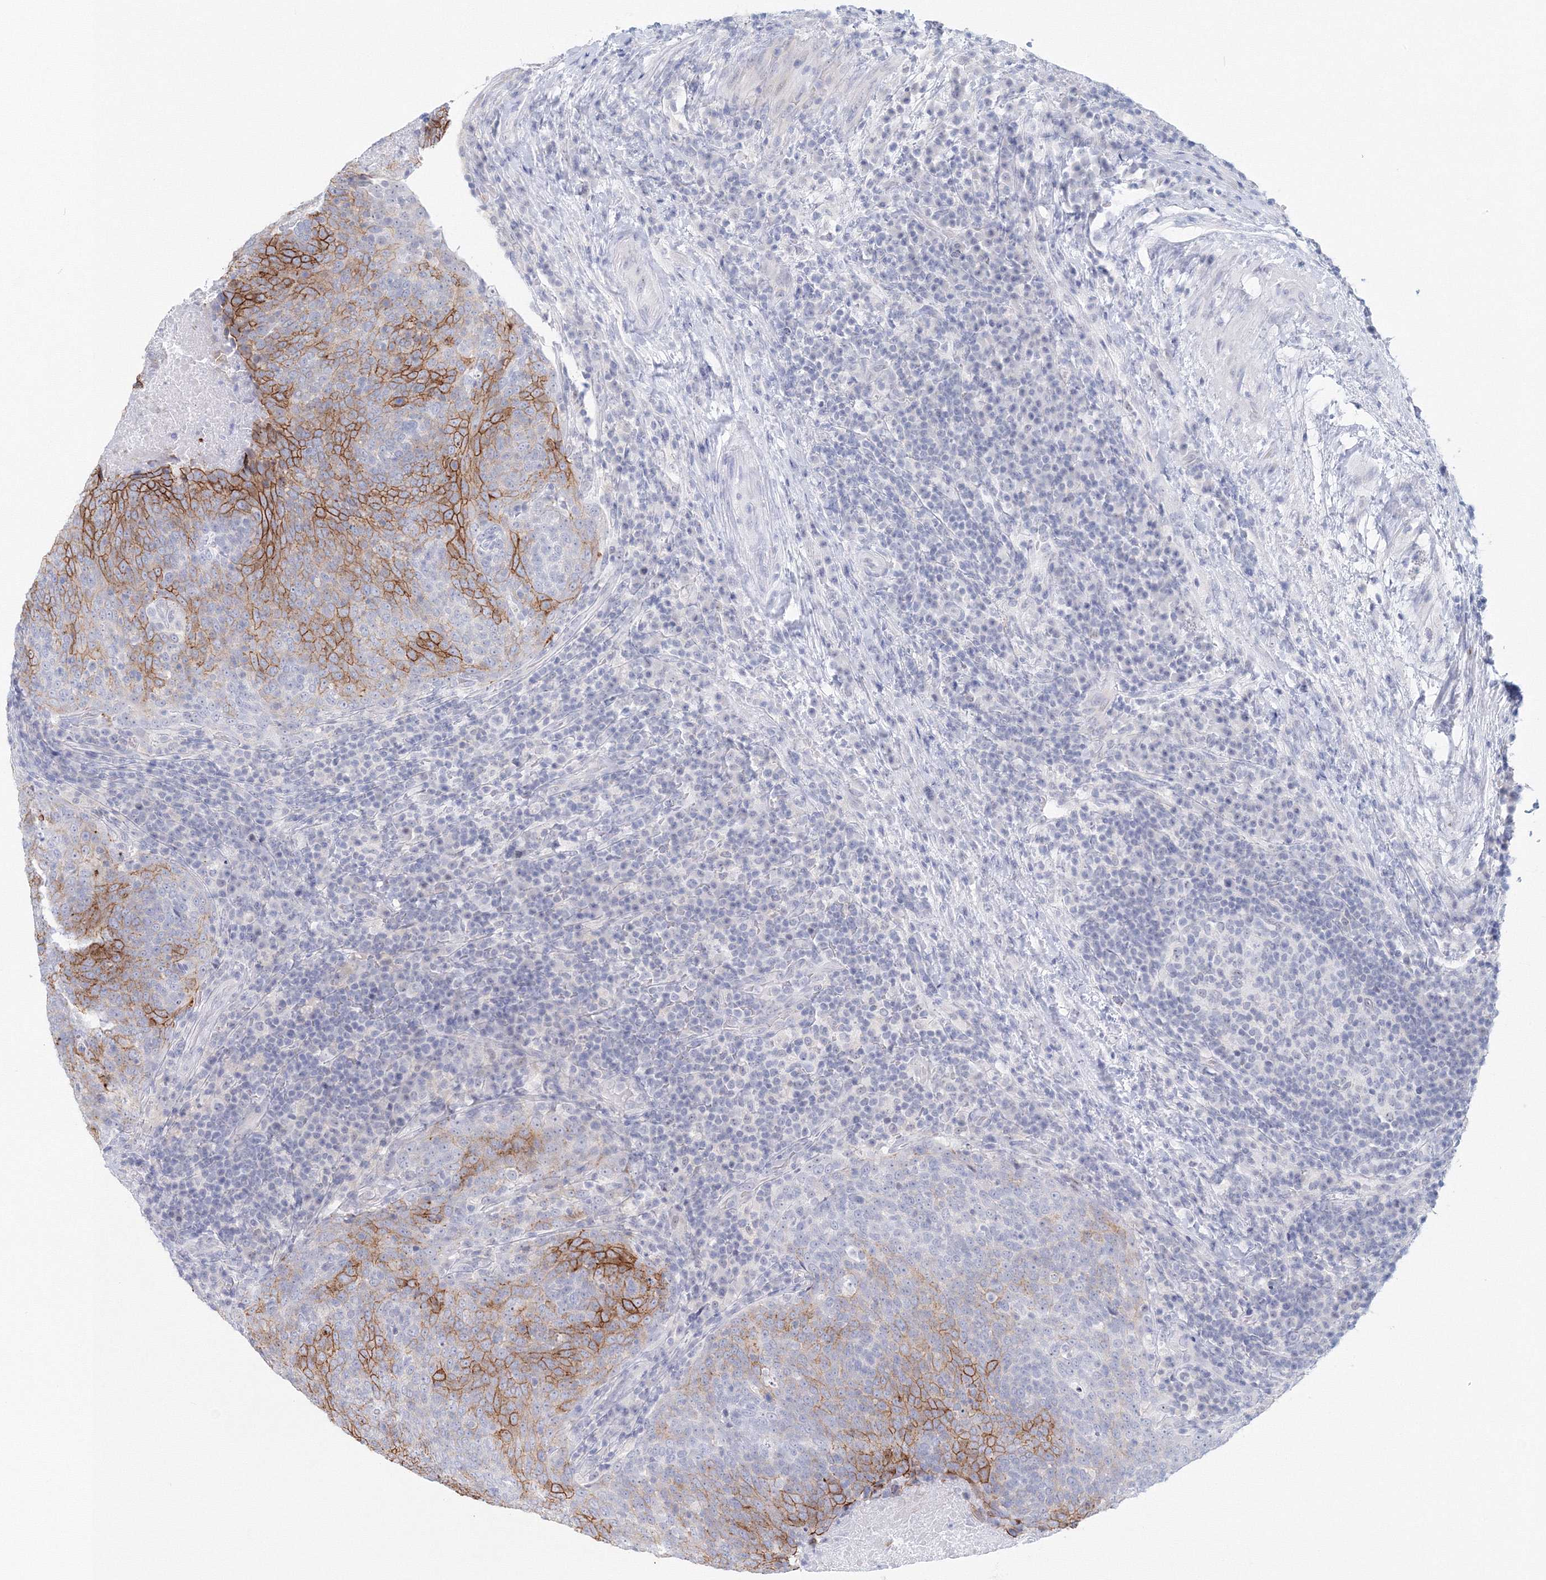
{"staining": {"intensity": "moderate", "quantity": "25%-75%", "location": "cytoplasmic/membranous"}, "tissue": "head and neck cancer", "cell_type": "Tumor cells", "image_type": "cancer", "snomed": [{"axis": "morphology", "description": "Squamous cell carcinoma, NOS"}, {"axis": "morphology", "description": "Squamous cell carcinoma, metastatic, NOS"}, {"axis": "topography", "description": "Lymph node"}, {"axis": "topography", "description": "Head-Neck"}], "caption": "Immunohistochemical staining of squamous cell carcinoma (head and neck) demonstrates medium levels of moderate cytoplasmic/membranous expression in about 25%-75% of tumor cells. Nuclei are stained in blue.", "gene": "VSIG1", "patient": {"sex": "male", "age": 62}}